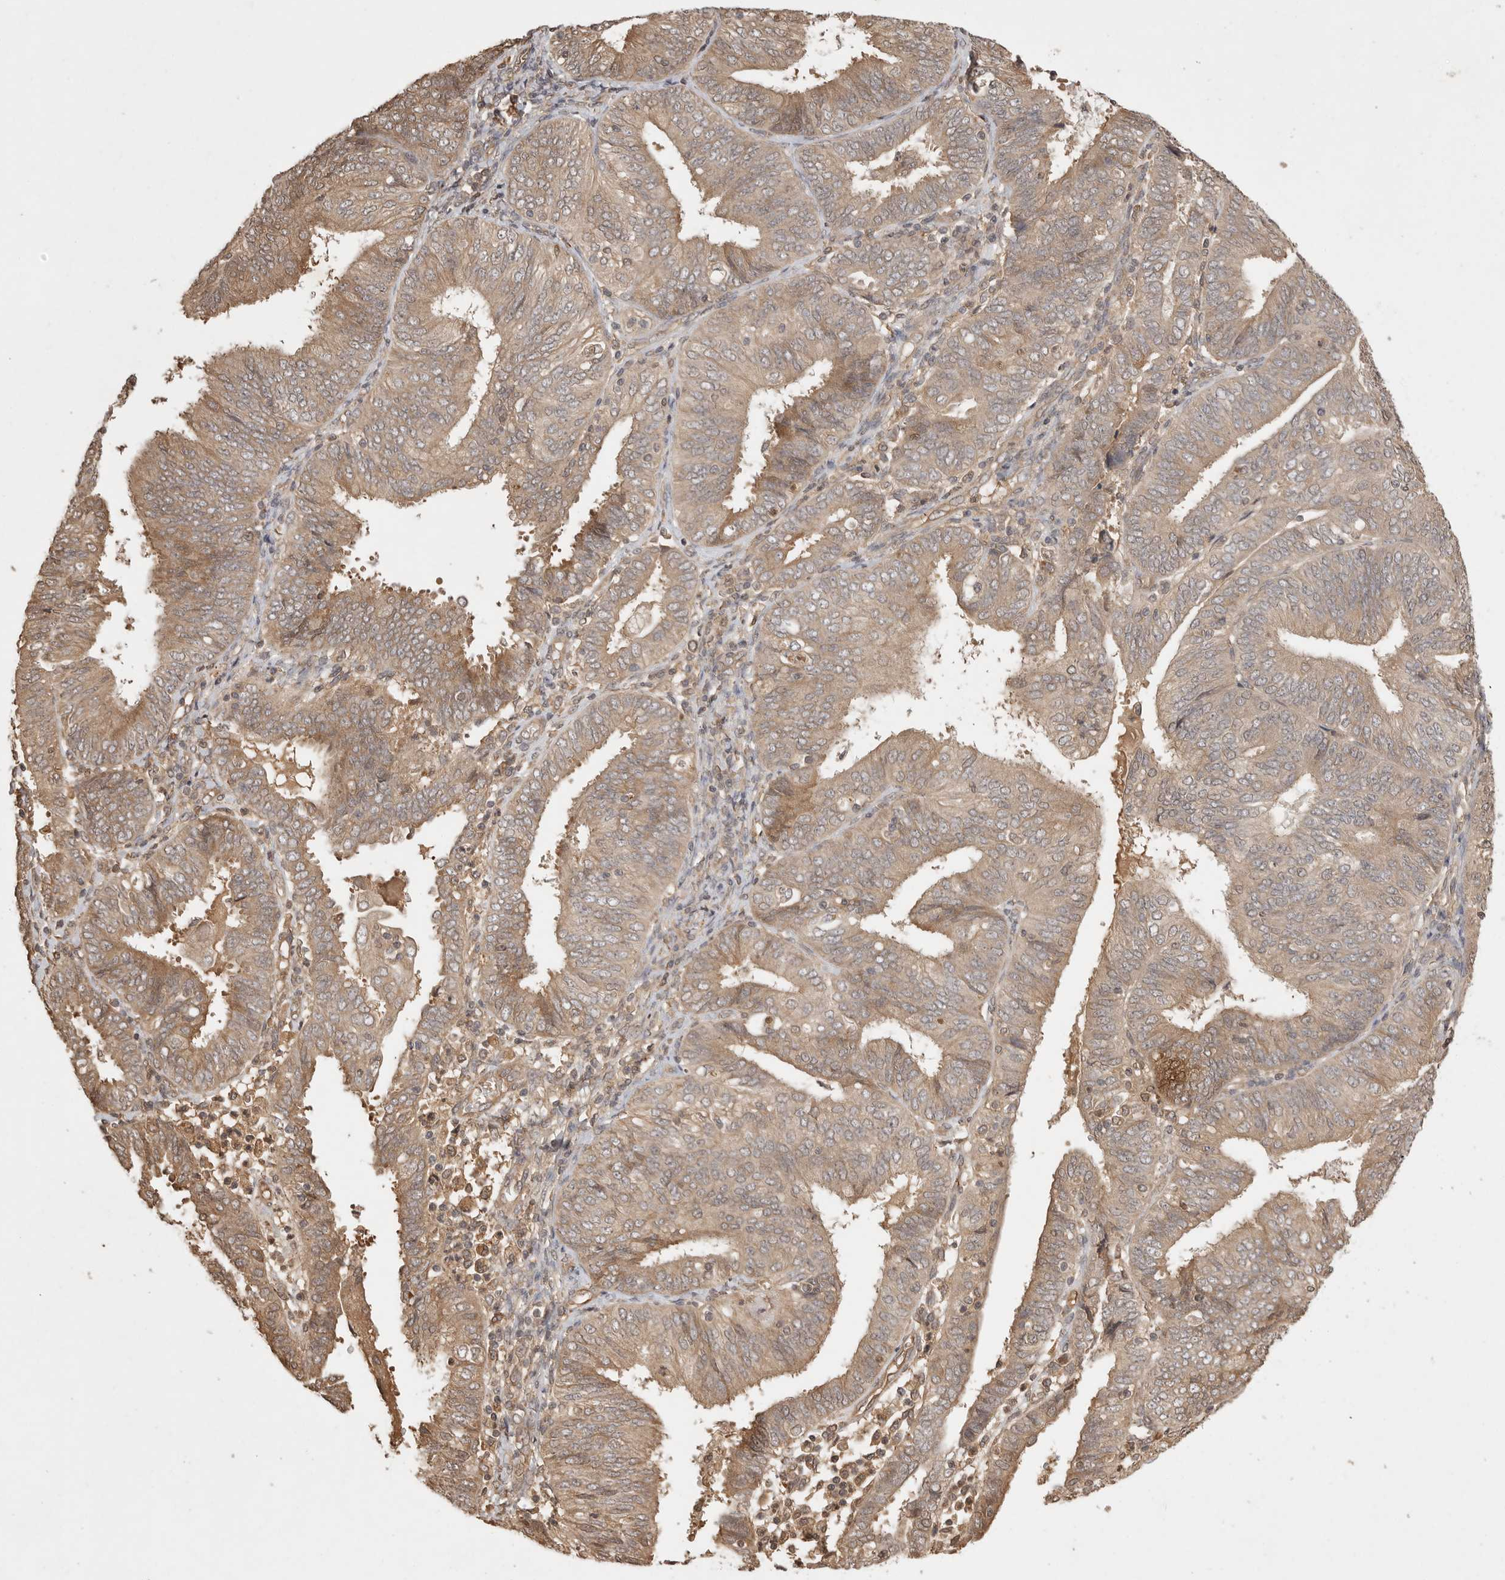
{"staining": {"intensity": "weak", "quantity": ">75%", "location": "cytoplasmic/membranous"}, "tissue": "endometrial cancer", "cell_type": "Tumor cells", "image_type": "cancer", "snomed": [{"axis": "morphology", "description": "Adenocarcinoma, NOS"}, {"axis": "topography", "description": "Endometrium"}], "caption": "Immunohistochemical staining of adenocarcinoma (endometrial) exhibits weak cytoplasmic/membranous protein staining in about >75% of tumor cells. The protein of interest is shown in brown color, while the nuclei are stained blue.", "gene": "PRMT3", "patient": {"sex": "female", "age": 58}}